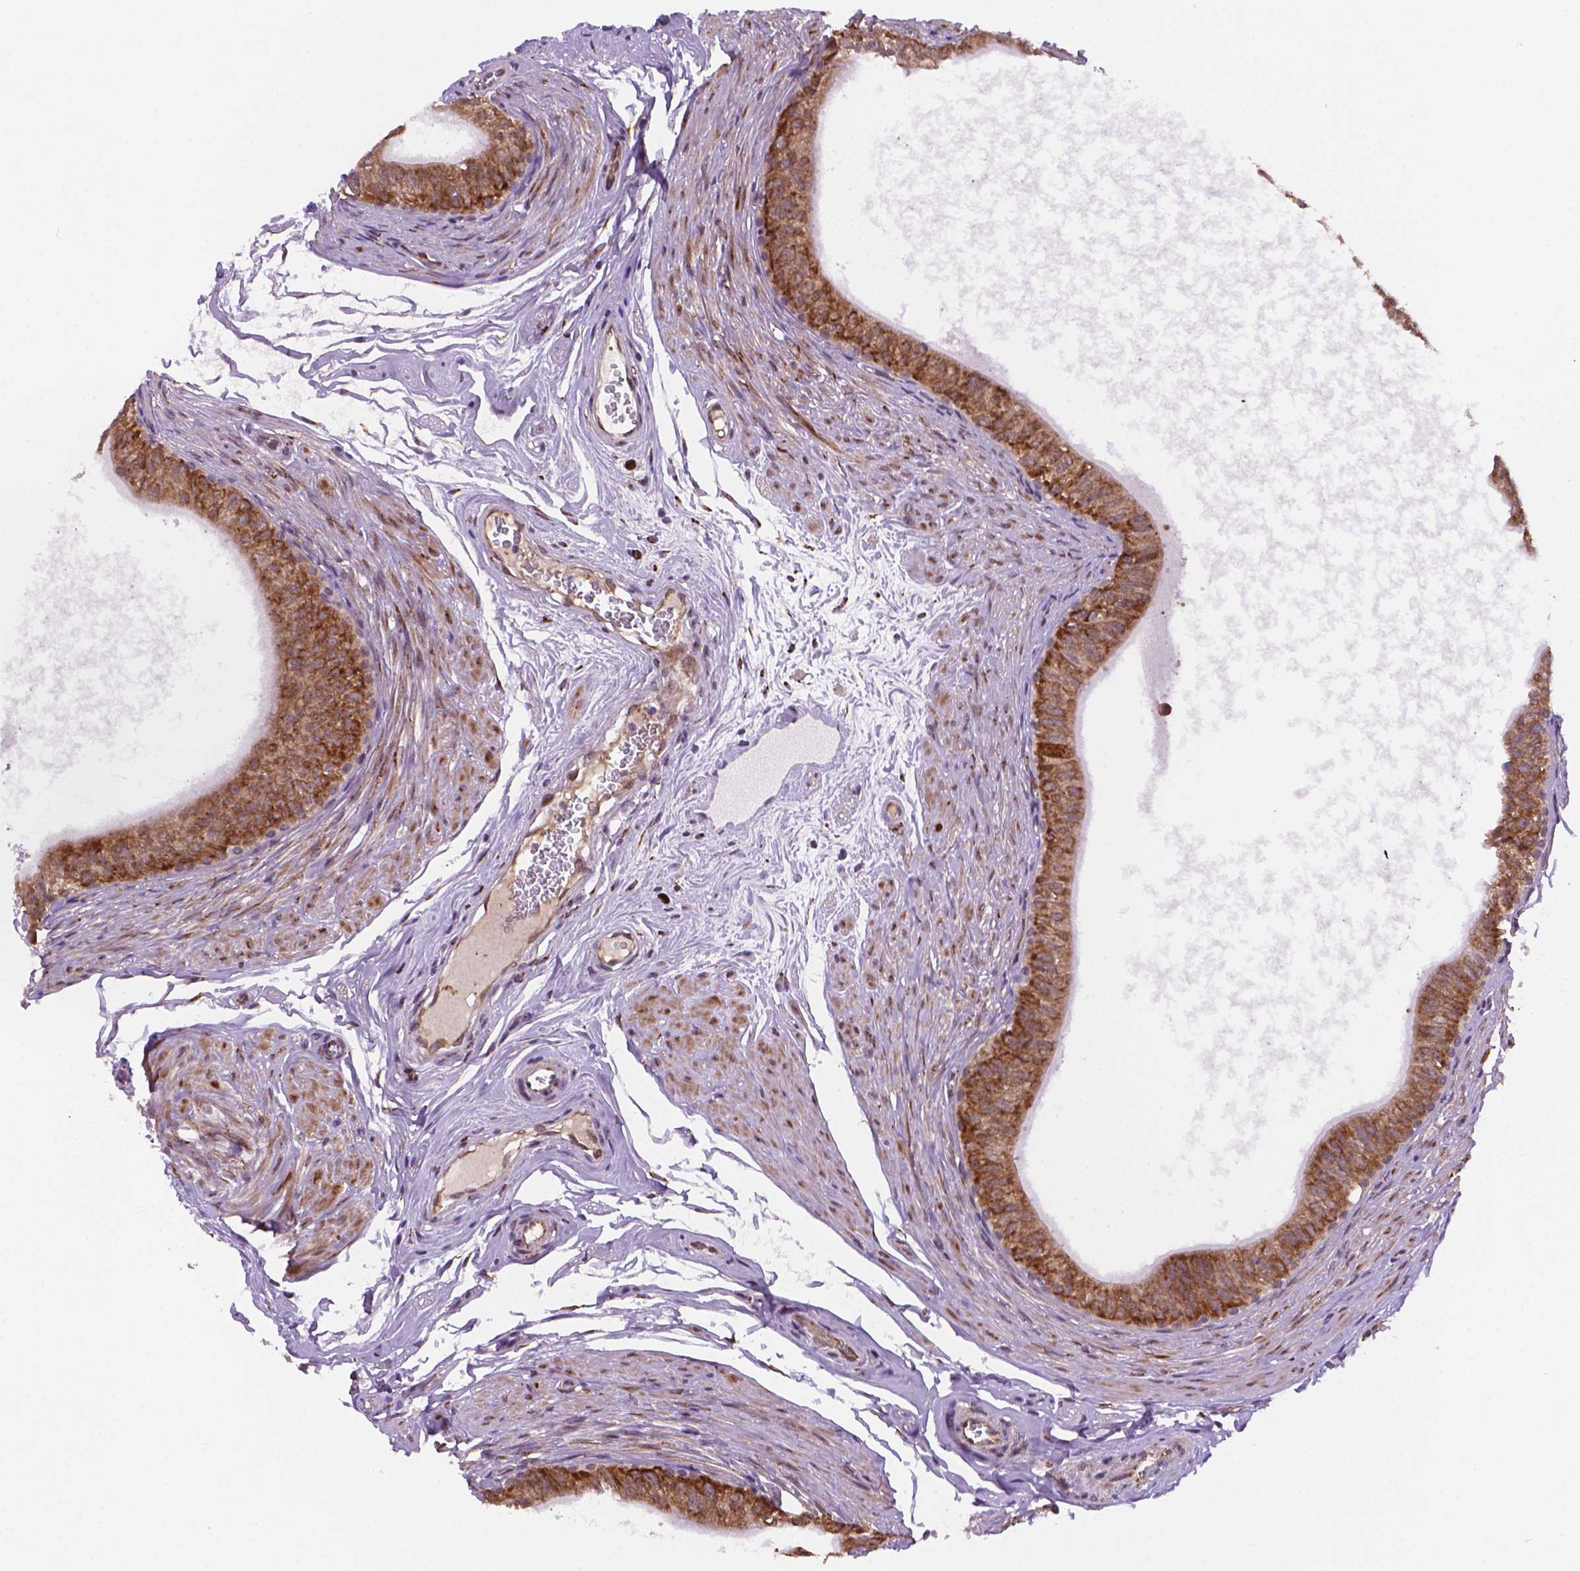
{"staining": {"intensity": "strong", "quantity": "25%-75%", "location": "cytoplasmic/membranous"}, "tissue": "epididymis", "cell_type": "Glandular cells", "image_type": "normal", "snomed": [{"axis": "morphology", "description": "Normal tissue, NOS"}, {"axis": "topography", "description": "Epididymis"}], "caption": "A high amount of strong cytoplasmic/membranous expression is present in approximately 25%-75% of glandular cells in unremarkable epididymis.", "gene": "FNIP1", "patient": {"sex": "male", "age": 36}}